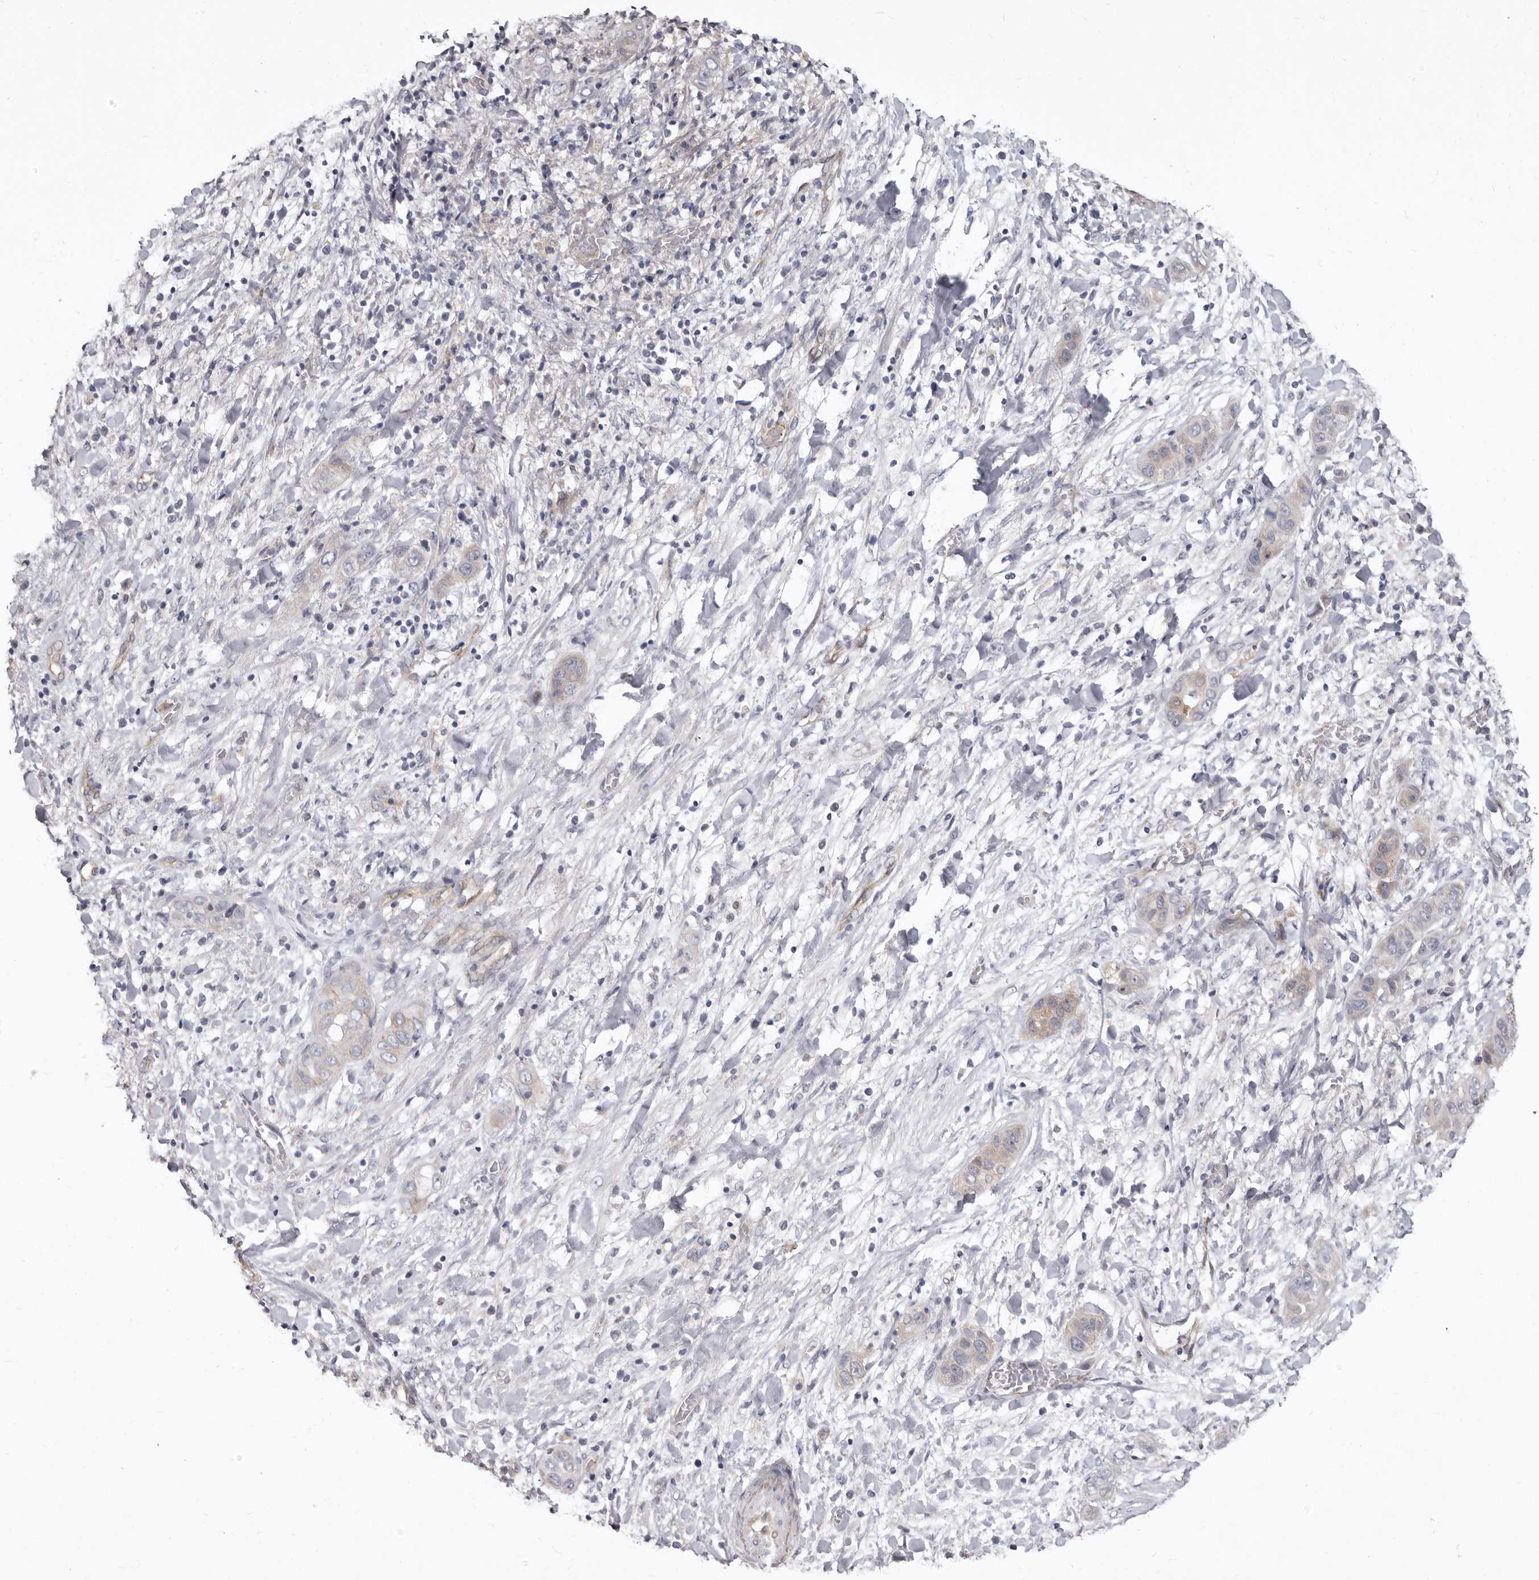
{"staining": {"intensity": "weak", "quantity": ">75%", "location": "cytoplasmic/membranous"}, "tissue": "liver cancer", "cell_type": "Tumor cells", "image_type": "cancer", "snomed": [{"axis": "morphology", "description": "Cholangiocarcinoma"}, {"axis": "topography", "description": "Liver"}], "caption": "Human cholangiocarcinoma (liver) stained for a protein (brown) exhibits weak cytoplasmic/membranous positive staining in about >75% of tumor cells.", "gene": "FMO2", "patient": {"sex": "female", "age": 52}}